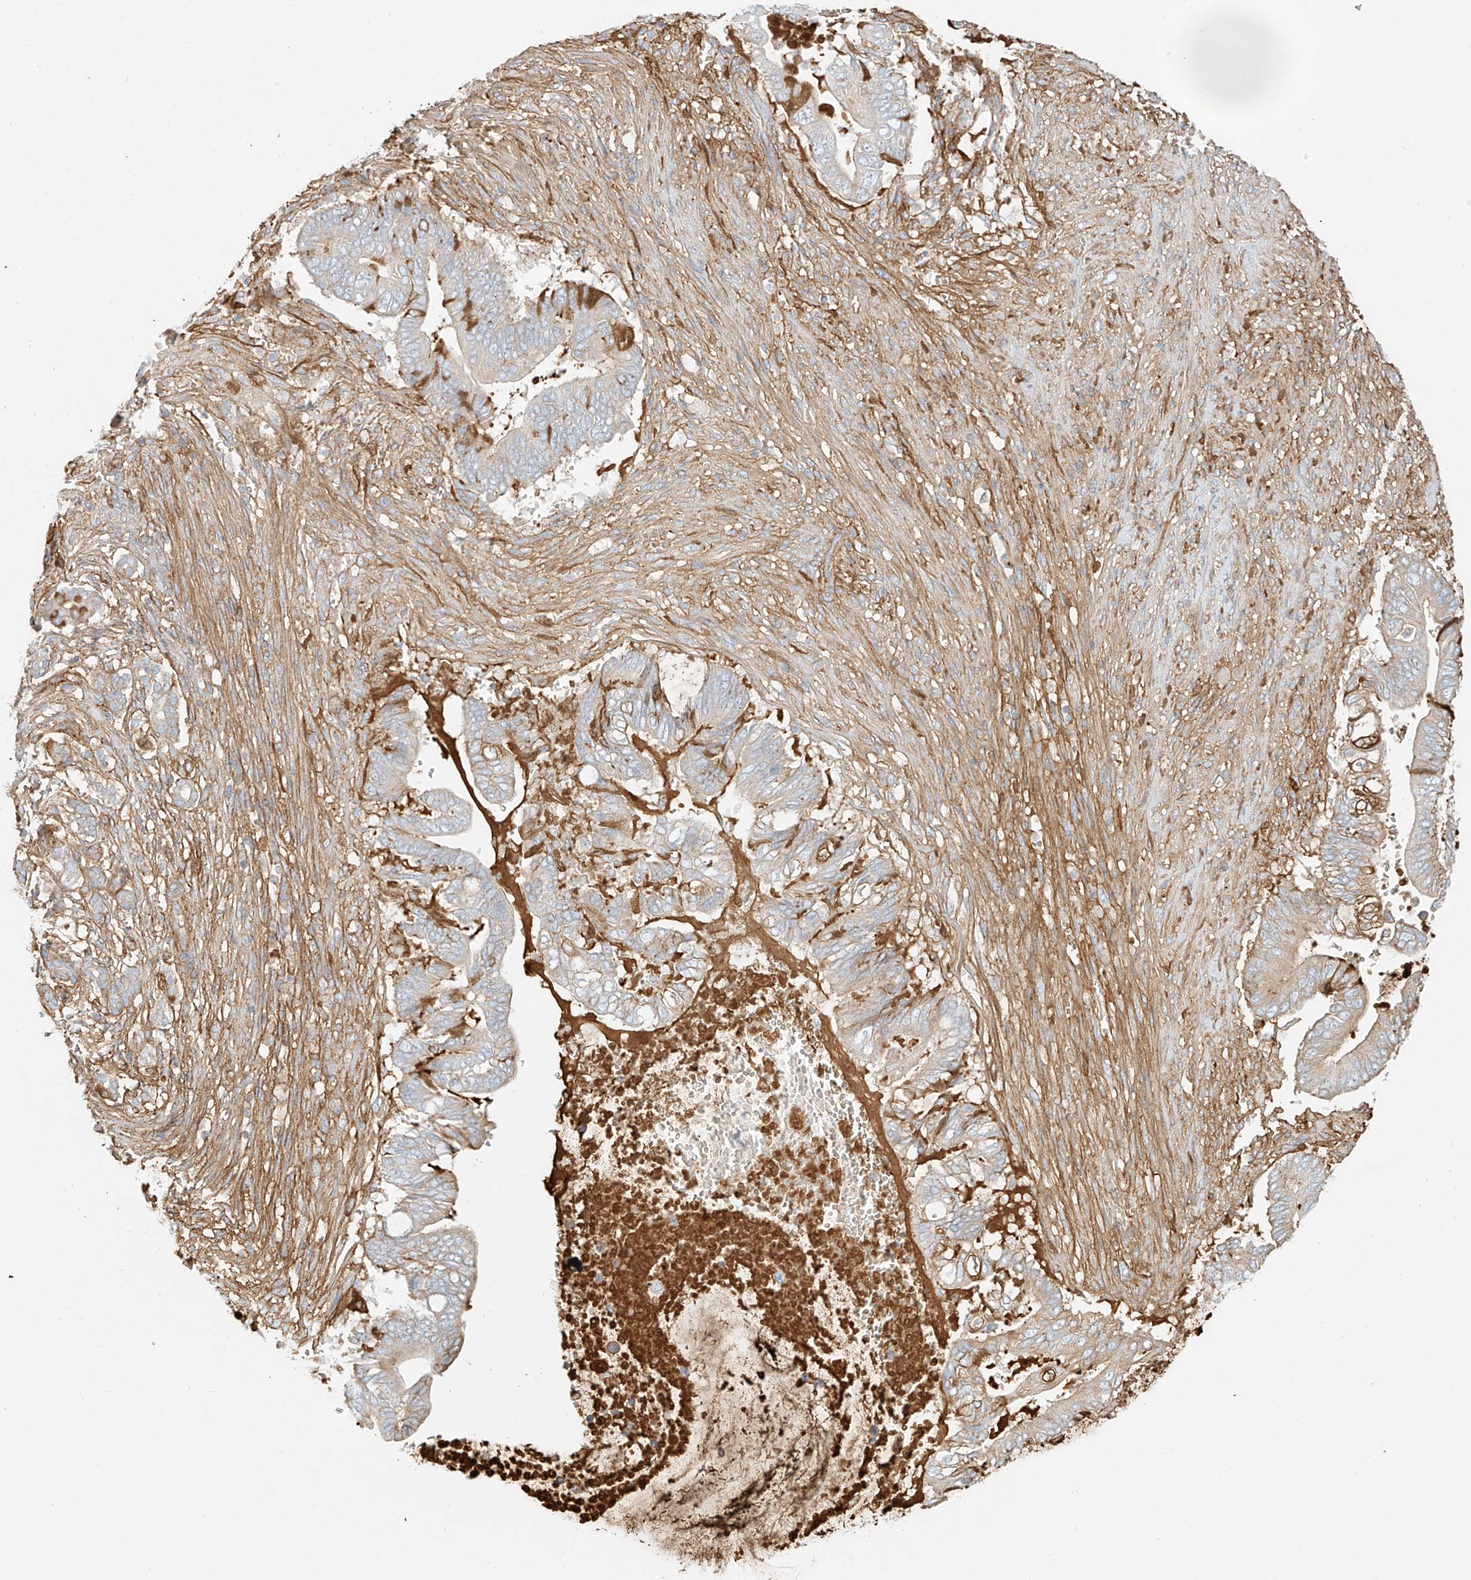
{"staining": {"intensity": "weak", "quantity": "<25%", "location": "cytoplasmic/membranous"}, "tissue": "pancreatic cancer", "cell_type": "Tumor cells", "image_type": "cancer", "snomed": [{"axis": "morphology", "description": "Adenocarcinoma, NOS"}, {"axis": "topography", "description": "Pancreas"}], "caption": "IHC photomicrograph of human pancreatic cancer (adenocarcinoma) stained for a protein (brown), which displays no positivity in tumor cells.", "gene": "OCSTAMP", "patient": {"sex": "male", "age": 68}}